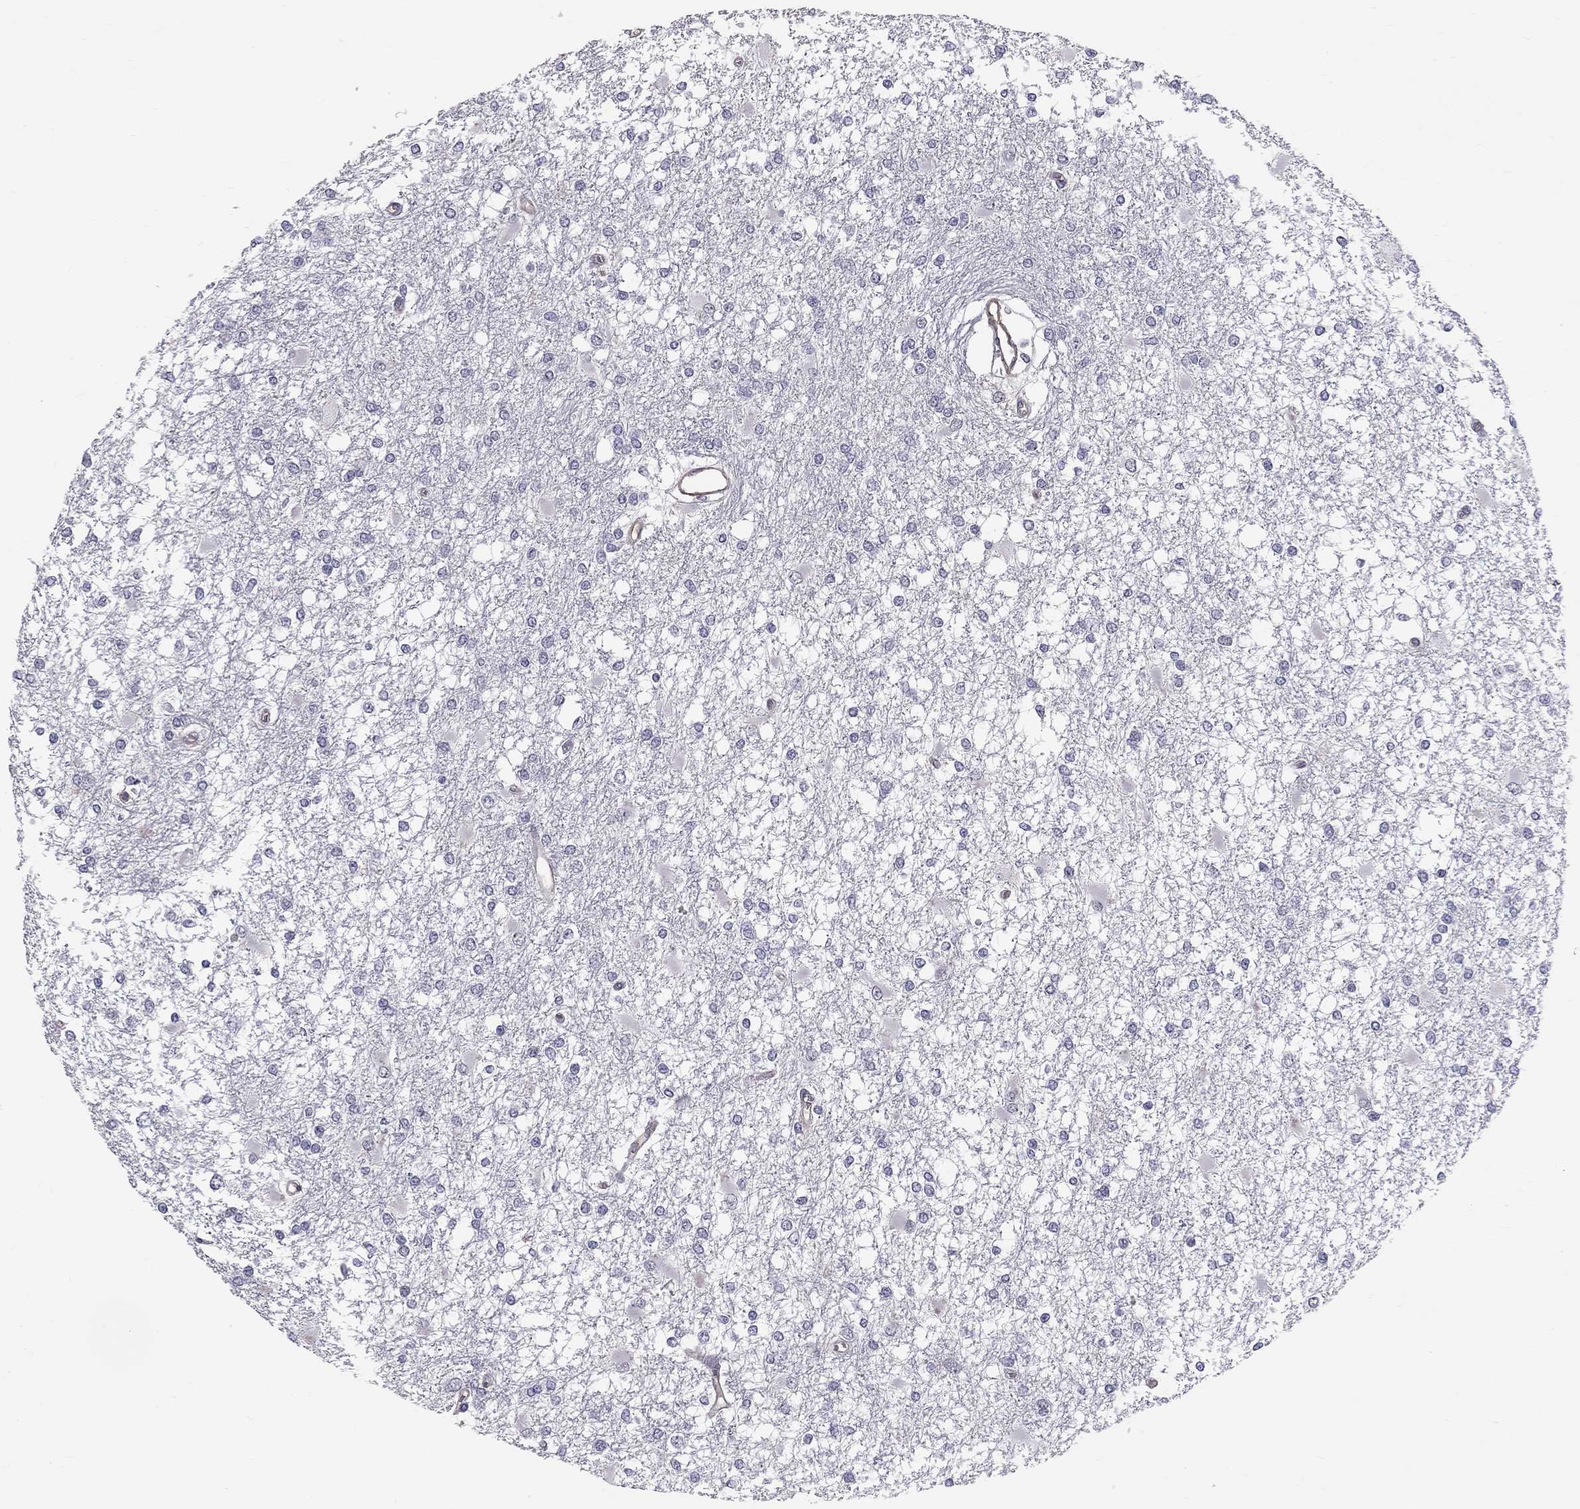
{"staining": {"intensity": "negative", "quantity": "none", "location": "none"}, "tissue": "glioma", "cell_type": "Tumor cells", "image_type": "cancer", "snomed": [{"axis": "morphology", "description": "Glioma, malignant, High grade"}, {"axis": "topography", "description": "Cerebral cortex"}], "caption": "A photomicrograph of human malignant glioma (high-grade) is negative for staining in tumor cells. Nuclei are stained in blue.", "gene": "GJB4", "patient": {"sex": "male", "age": 79}}